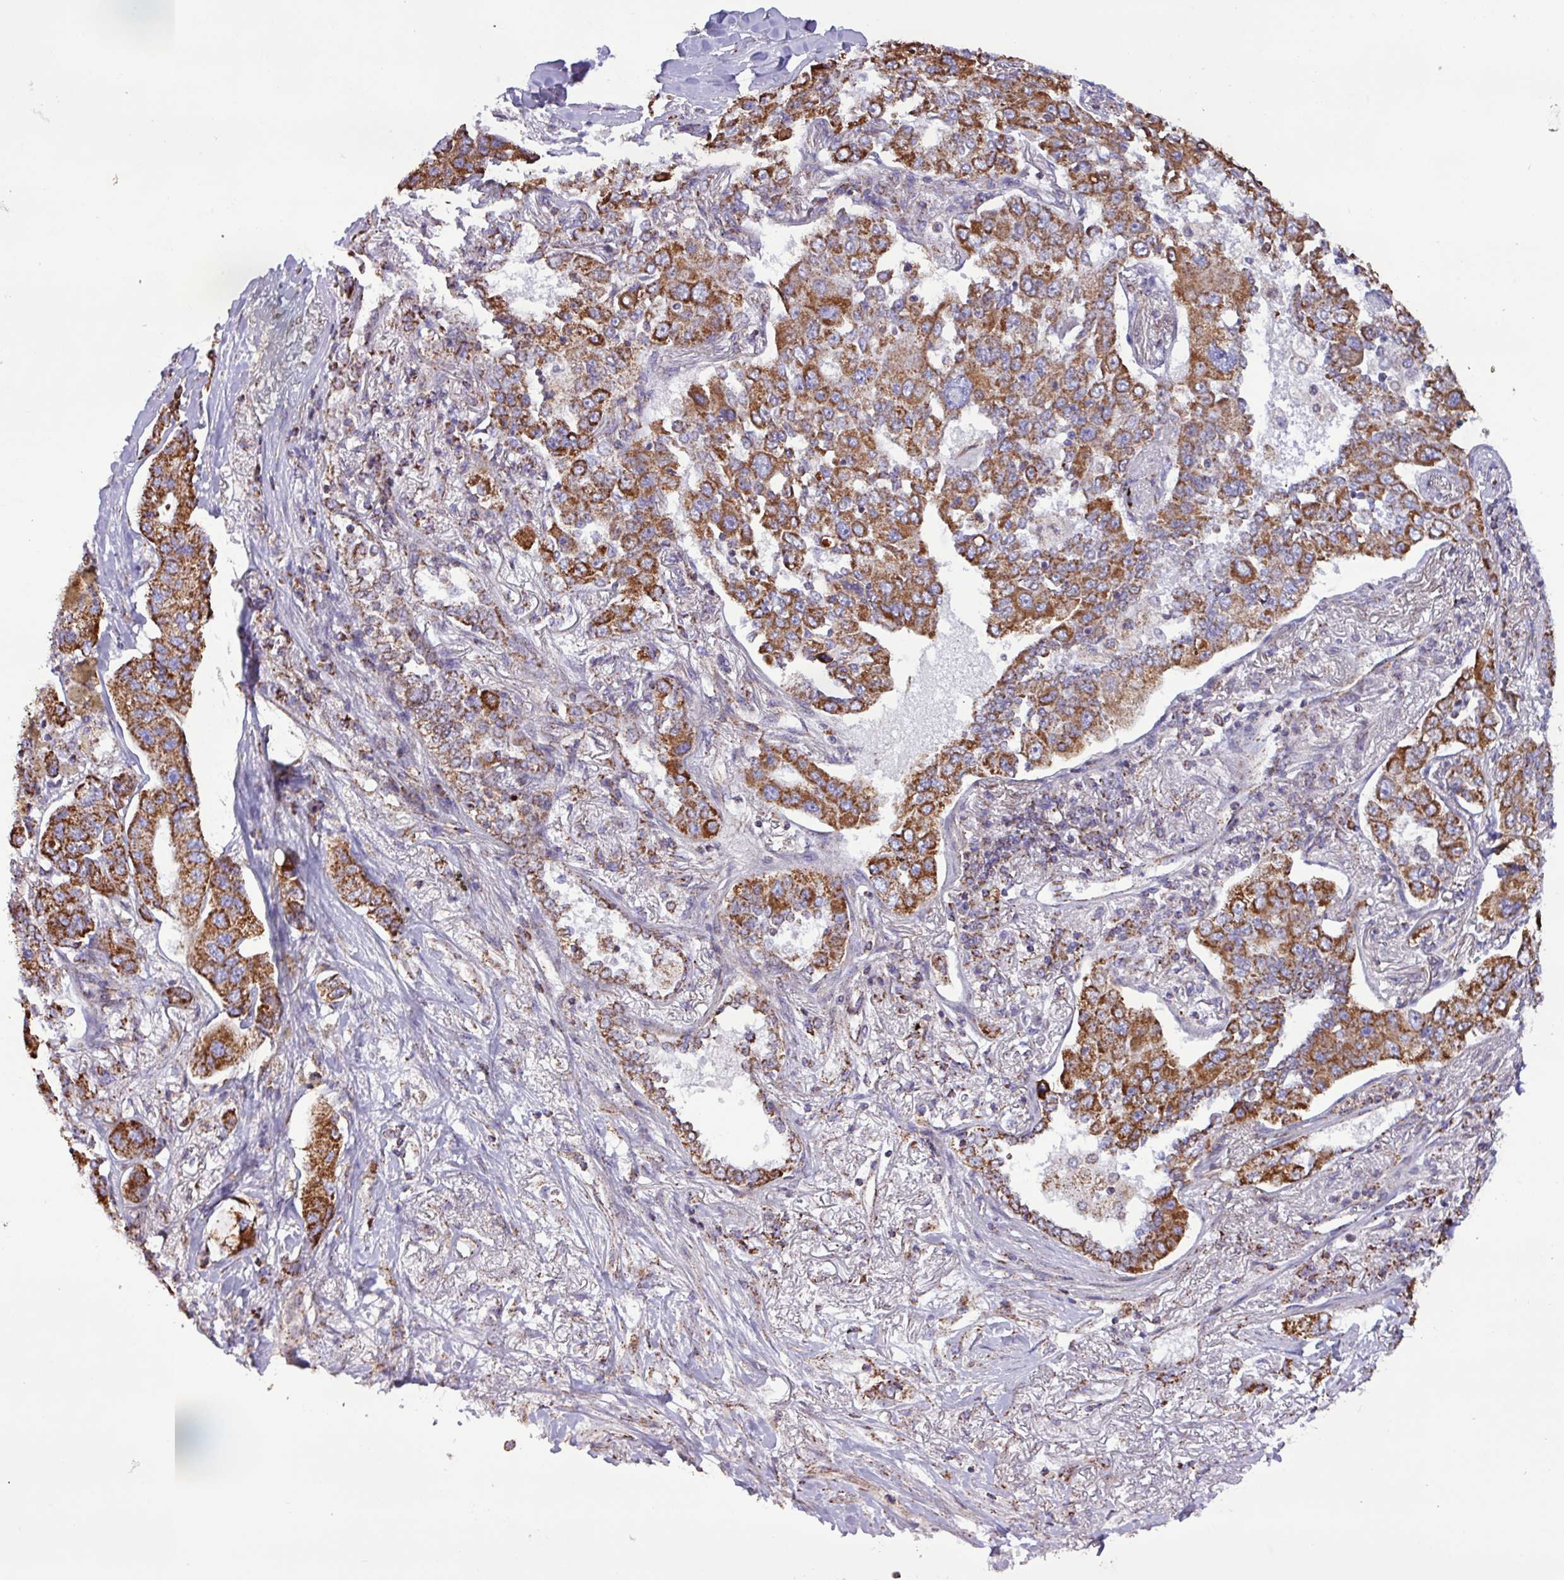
{"staining": {"intensity": "moderate", "quantity": ">75%", "location": "cytoplasmic/membranous"}, "tissue": "lung cancer", "cell_type": "Tumor cells", "image_type": "cancer", "snomed": [{"axis": "morphology", "description": "Adenocarcinoma, NOS"}, {"axis": "topography", "description": "Lung"}], "caption": "Immunohistochemistry photomicrograph of neoplastic tissue: human lung adenocarcinoma stained using immunohistochemistry (IHC) exhibits medium levels of moderate protein expression localized specifically in the cytoplasmic/membranous of tumor cells, appearing as a cytoplasmic/membranous brown color.", "gene": "RTL3", "patient": {"sex": "male", "age": 49}}